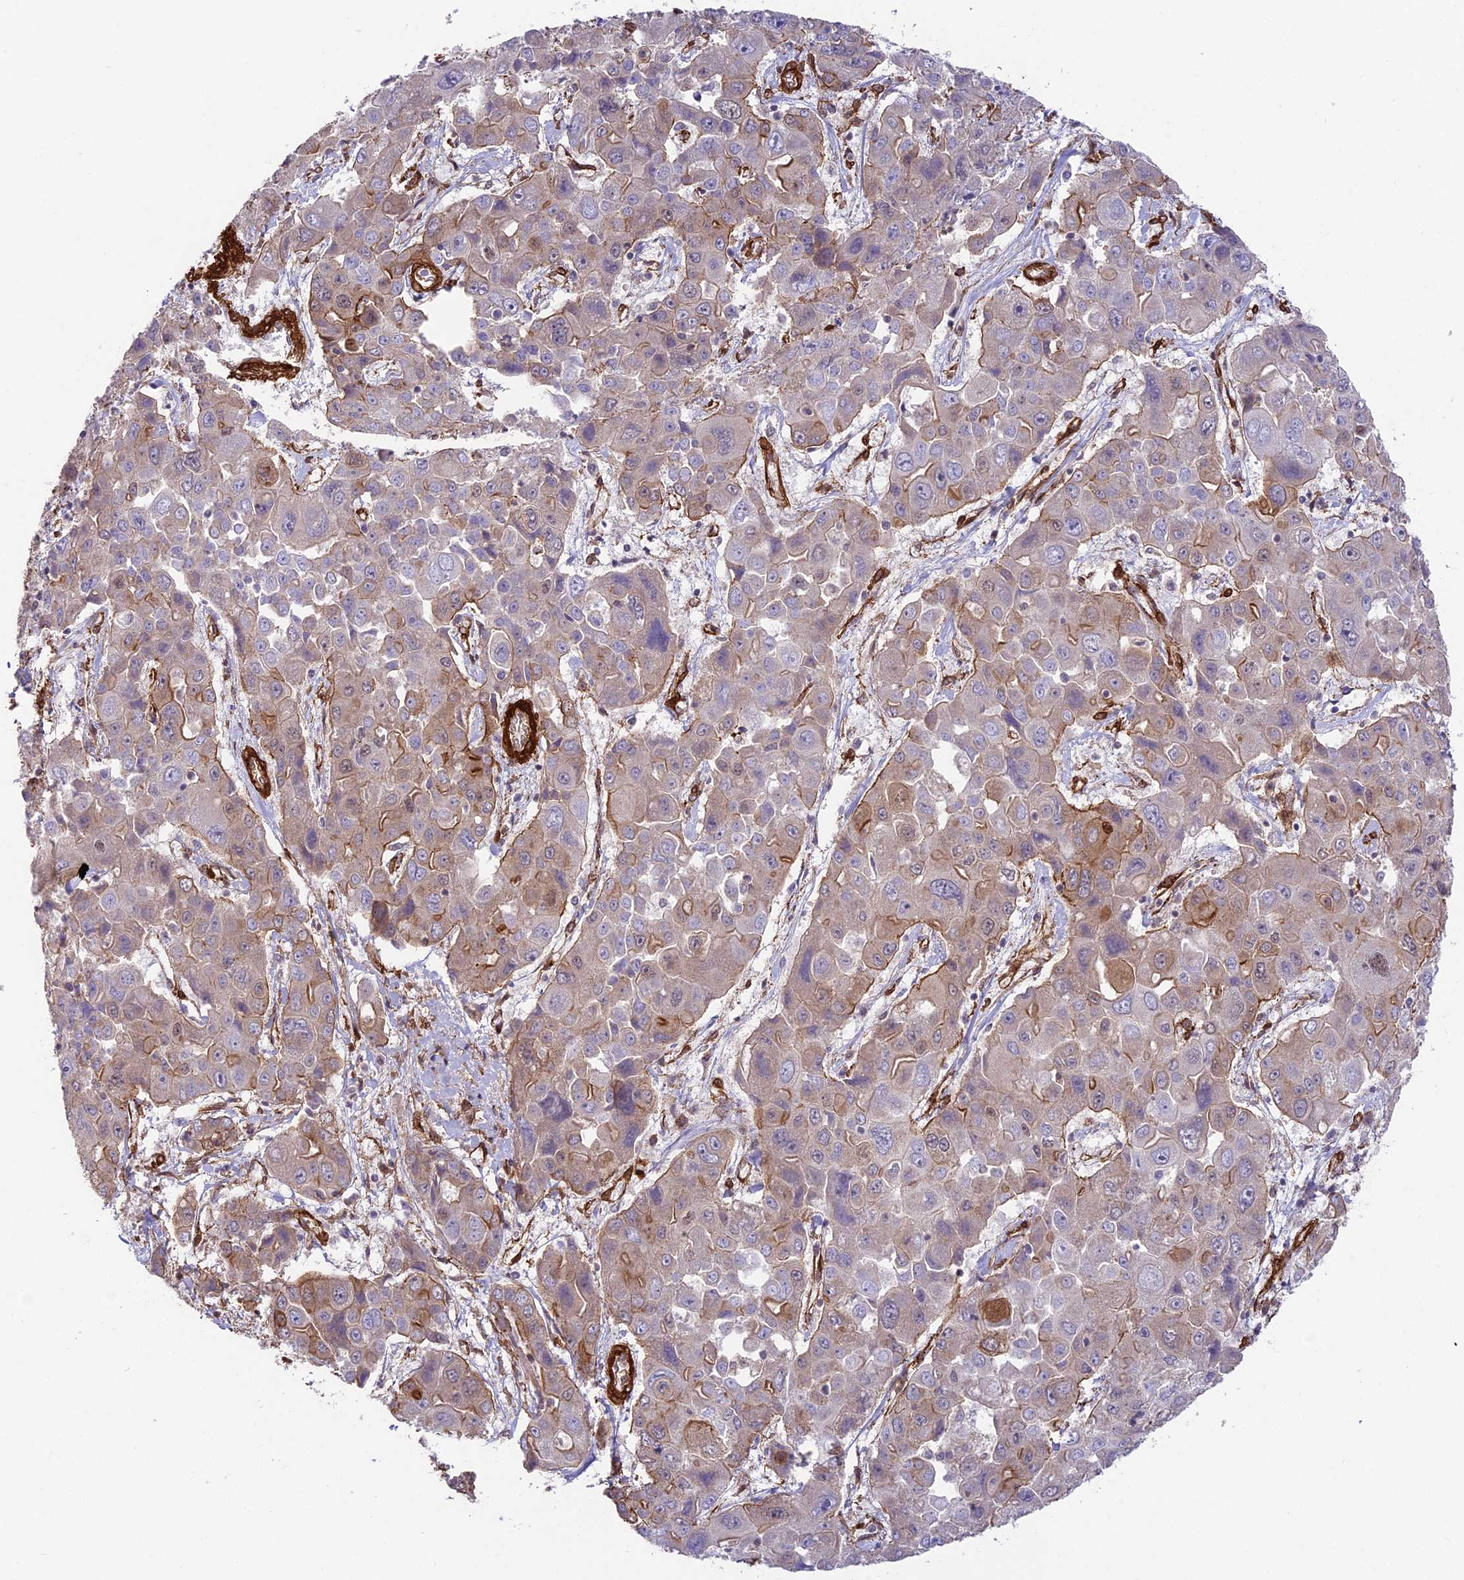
{"staining": {"intensity": "moderate", "quantity": "<25%", "location": "cytoplasmic/membranous"}, "tissue": "liver cancer", "cell_type": "Tumor cells", "image_type": "cancer", "snomed": [{"axis": "morphology", "description": "Cholangiocarcinoma"}, {"axis": "topography", "description": "Liver"}], "caption": "IHC histopathology image of human liver cancer (cholangiocarcinoma) stained for a protein (brown), which exhibits low levels of moderate cytoplasmic/membranous staining in about <25% of tumor cells.", "gene": "TNS1", "patient": {"sex": "male", "age": 67}}